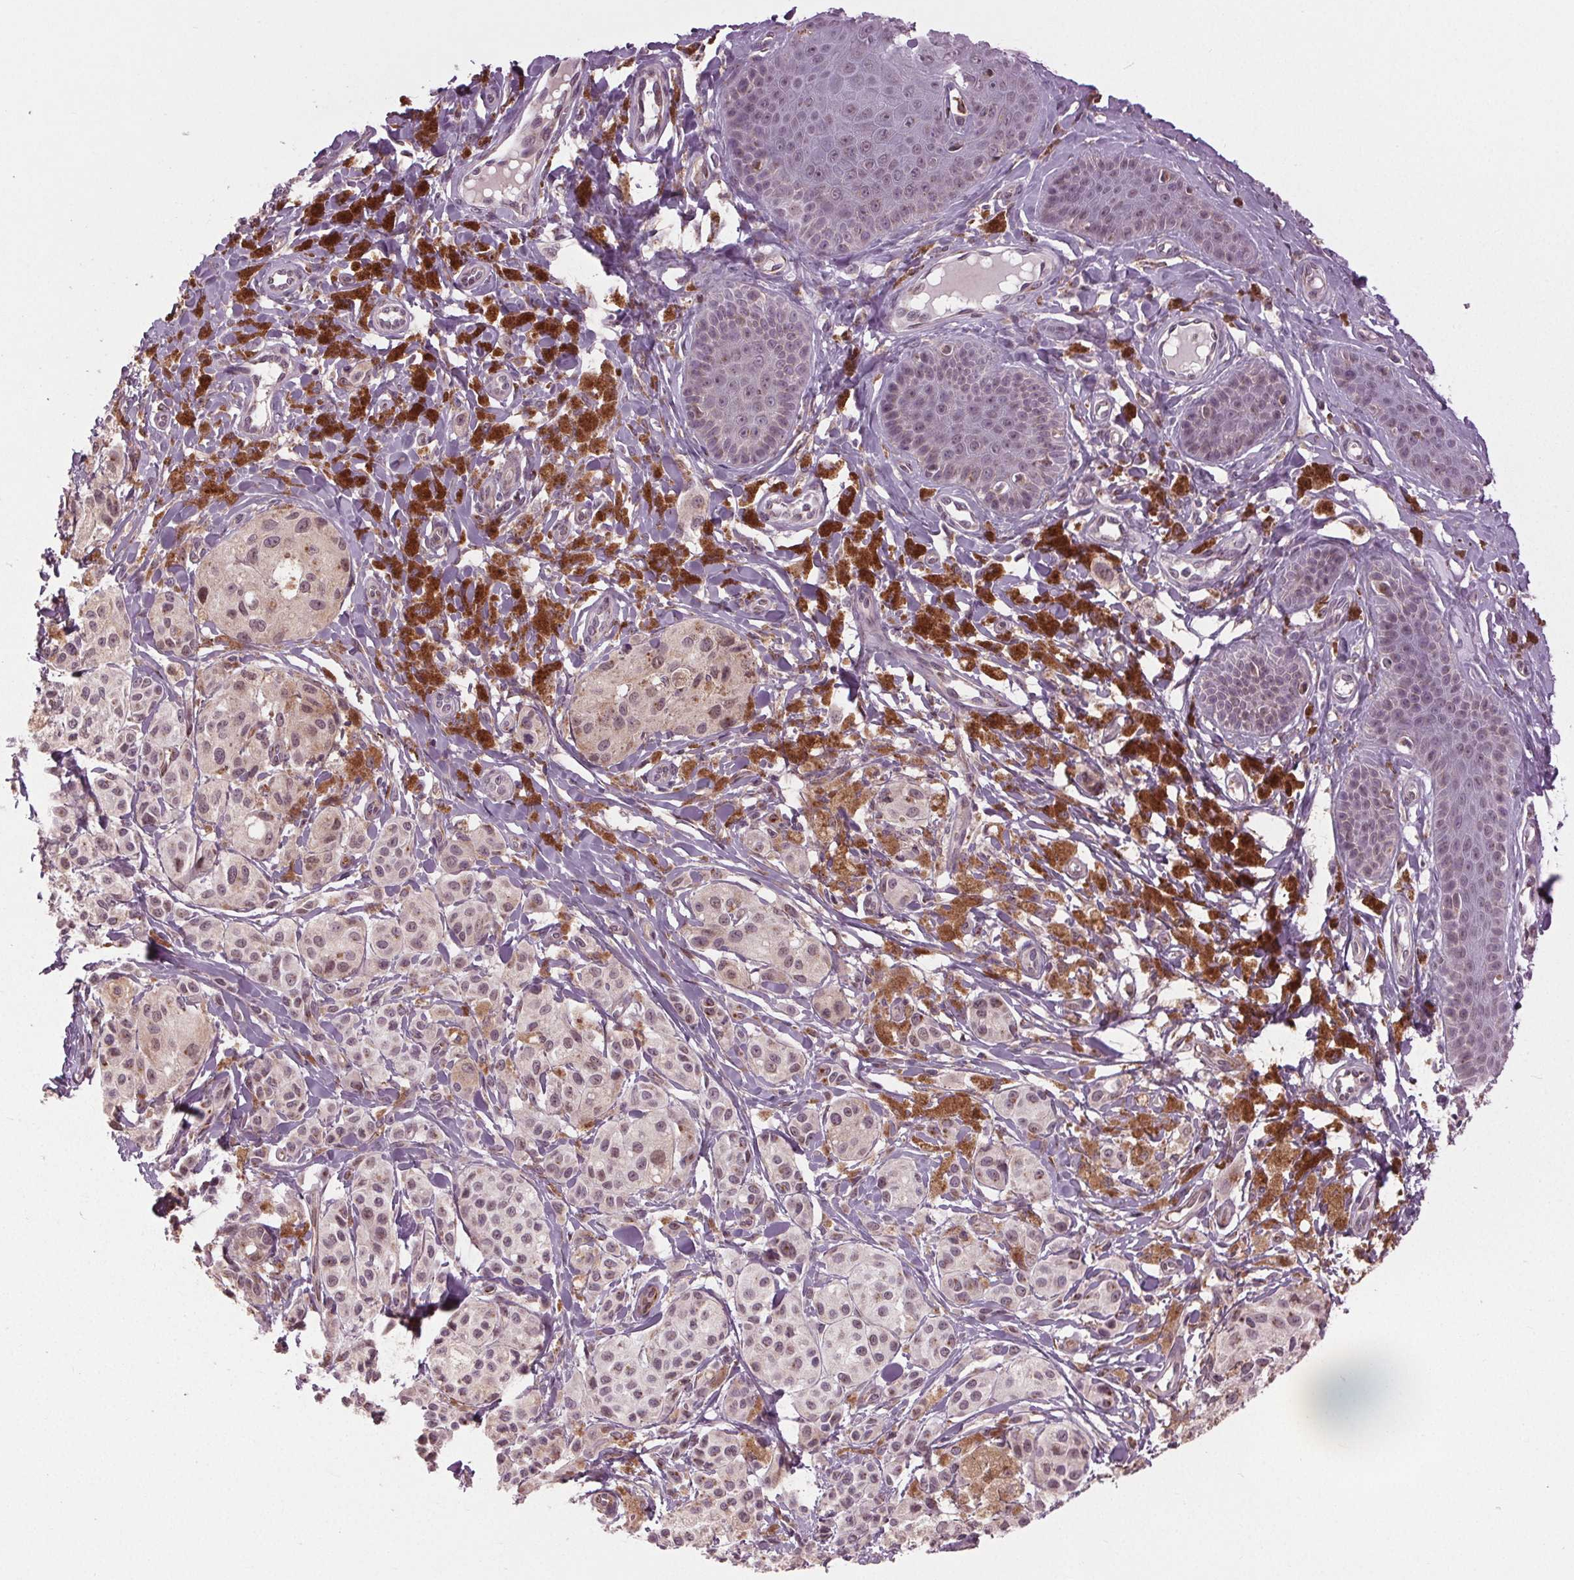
{"staining": {"intensity": "negative", "quantity": "none", "location": "none"}, "tissue": "melanoma", "cell_type": "Tumor cells", "image_type": "cancer", "snomed": [{"axis": "morphology", "description": "Malignant melanoma, NOS"}, {"axis": "topography", "description": "Skin"}], "caption": "Tumor cells show no significant protein positivity in melanoma.", "gene": "BSDC1", "patient": {"sex": "female", "age": 80}}